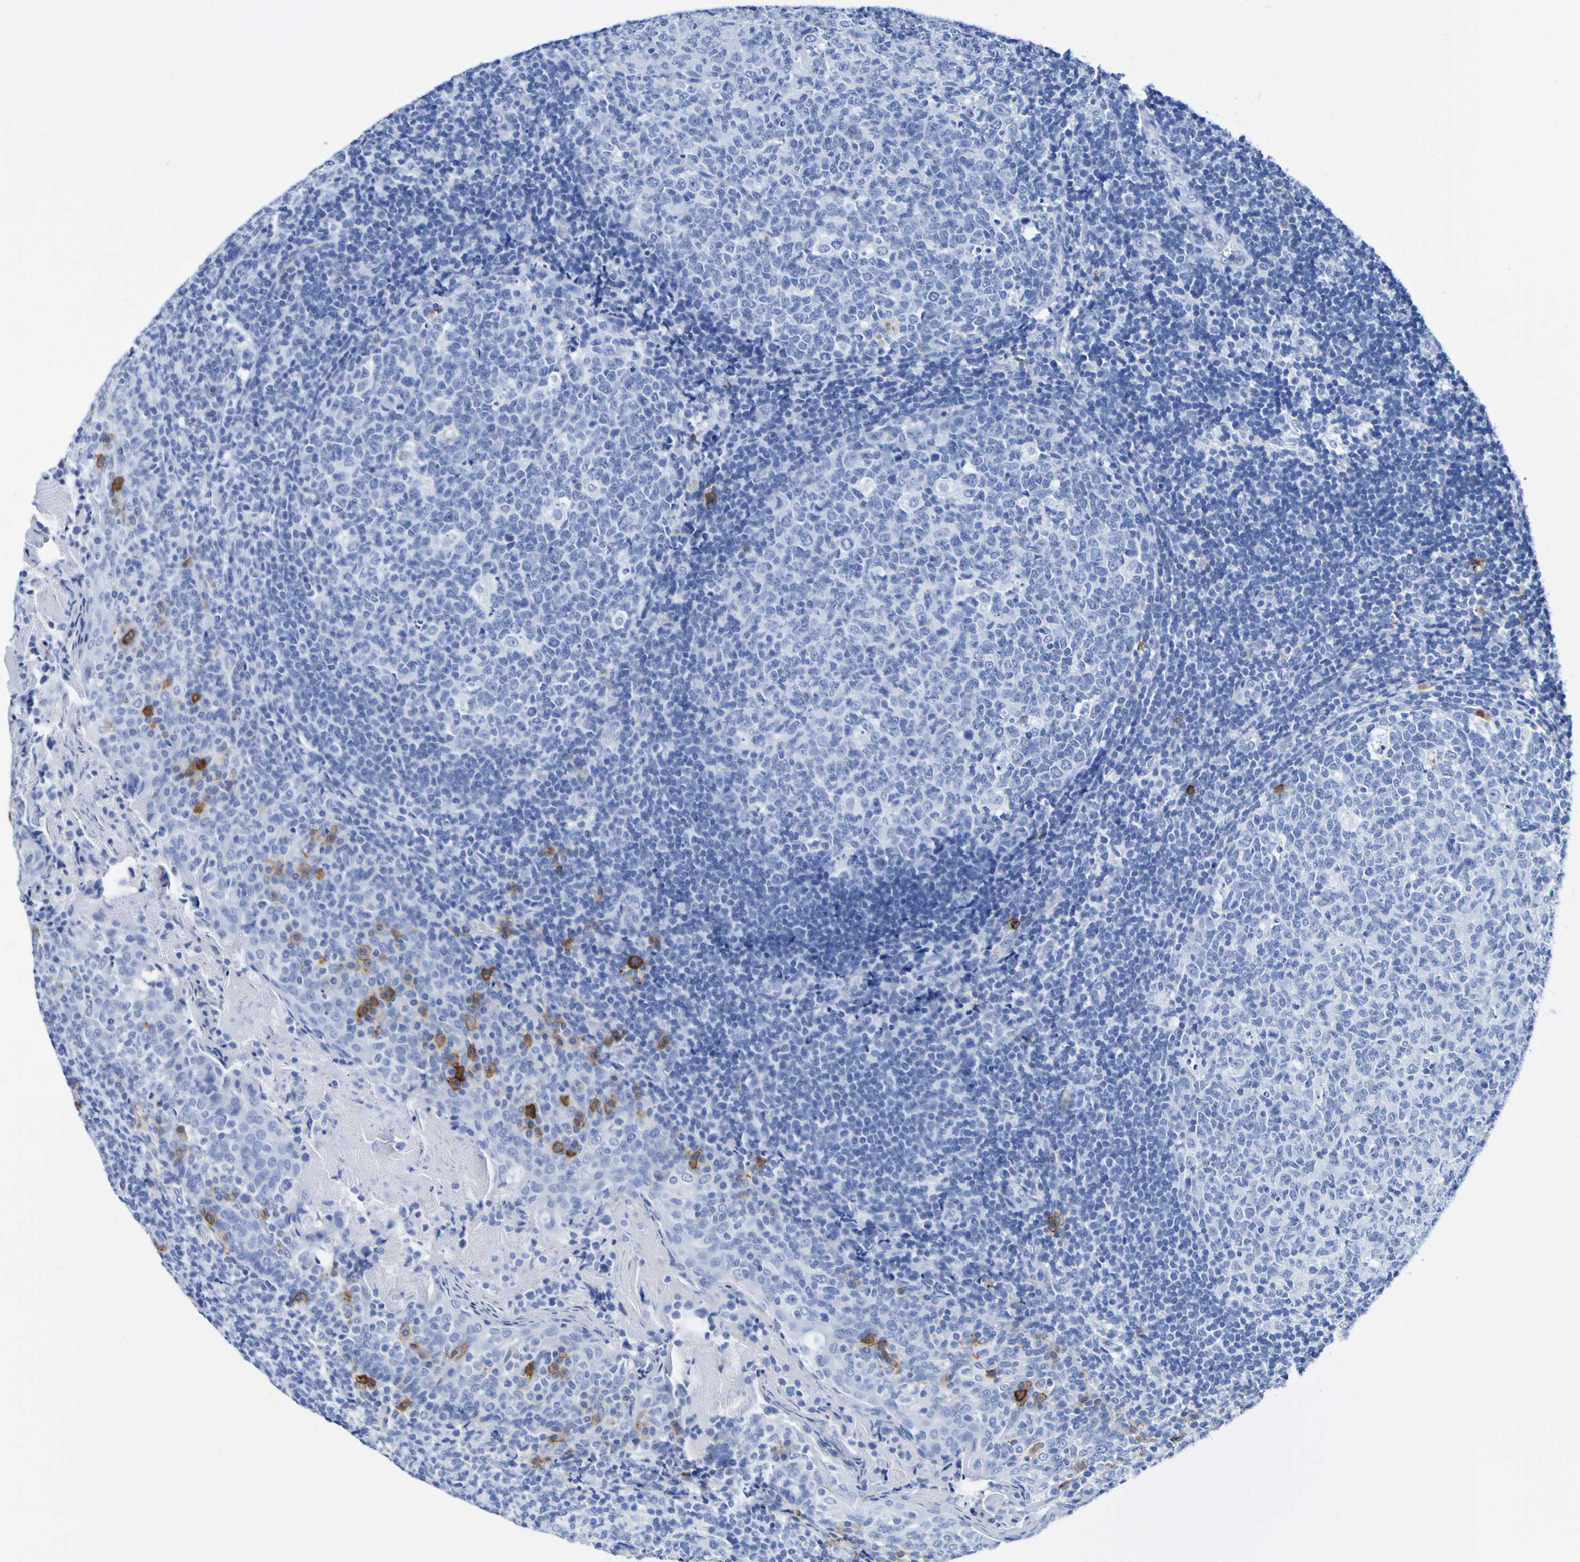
{"staining": {"intensity": "negative", "quantity": "none", "location": "none"}, "tissue": "tonsil", "cell_type": "Germinal center cells", "image_type": "normal", "snomed": [{"axis": "morphology", "description": "Normal tissue, NOS"}, {"axis": "topography", "description": "Tonsil"}], "caption": "DAB (3,3'-diaminobenzidine) immunohistochemical staining of unremarkable human tonsil reveals no significant positivity in germinal center cells. (Brightfield microscopy of DAB immunohistochemistry (IHC) at high magnification).", "gene": "DPEP1", "patient": {"sex": "female", "age": 19}}